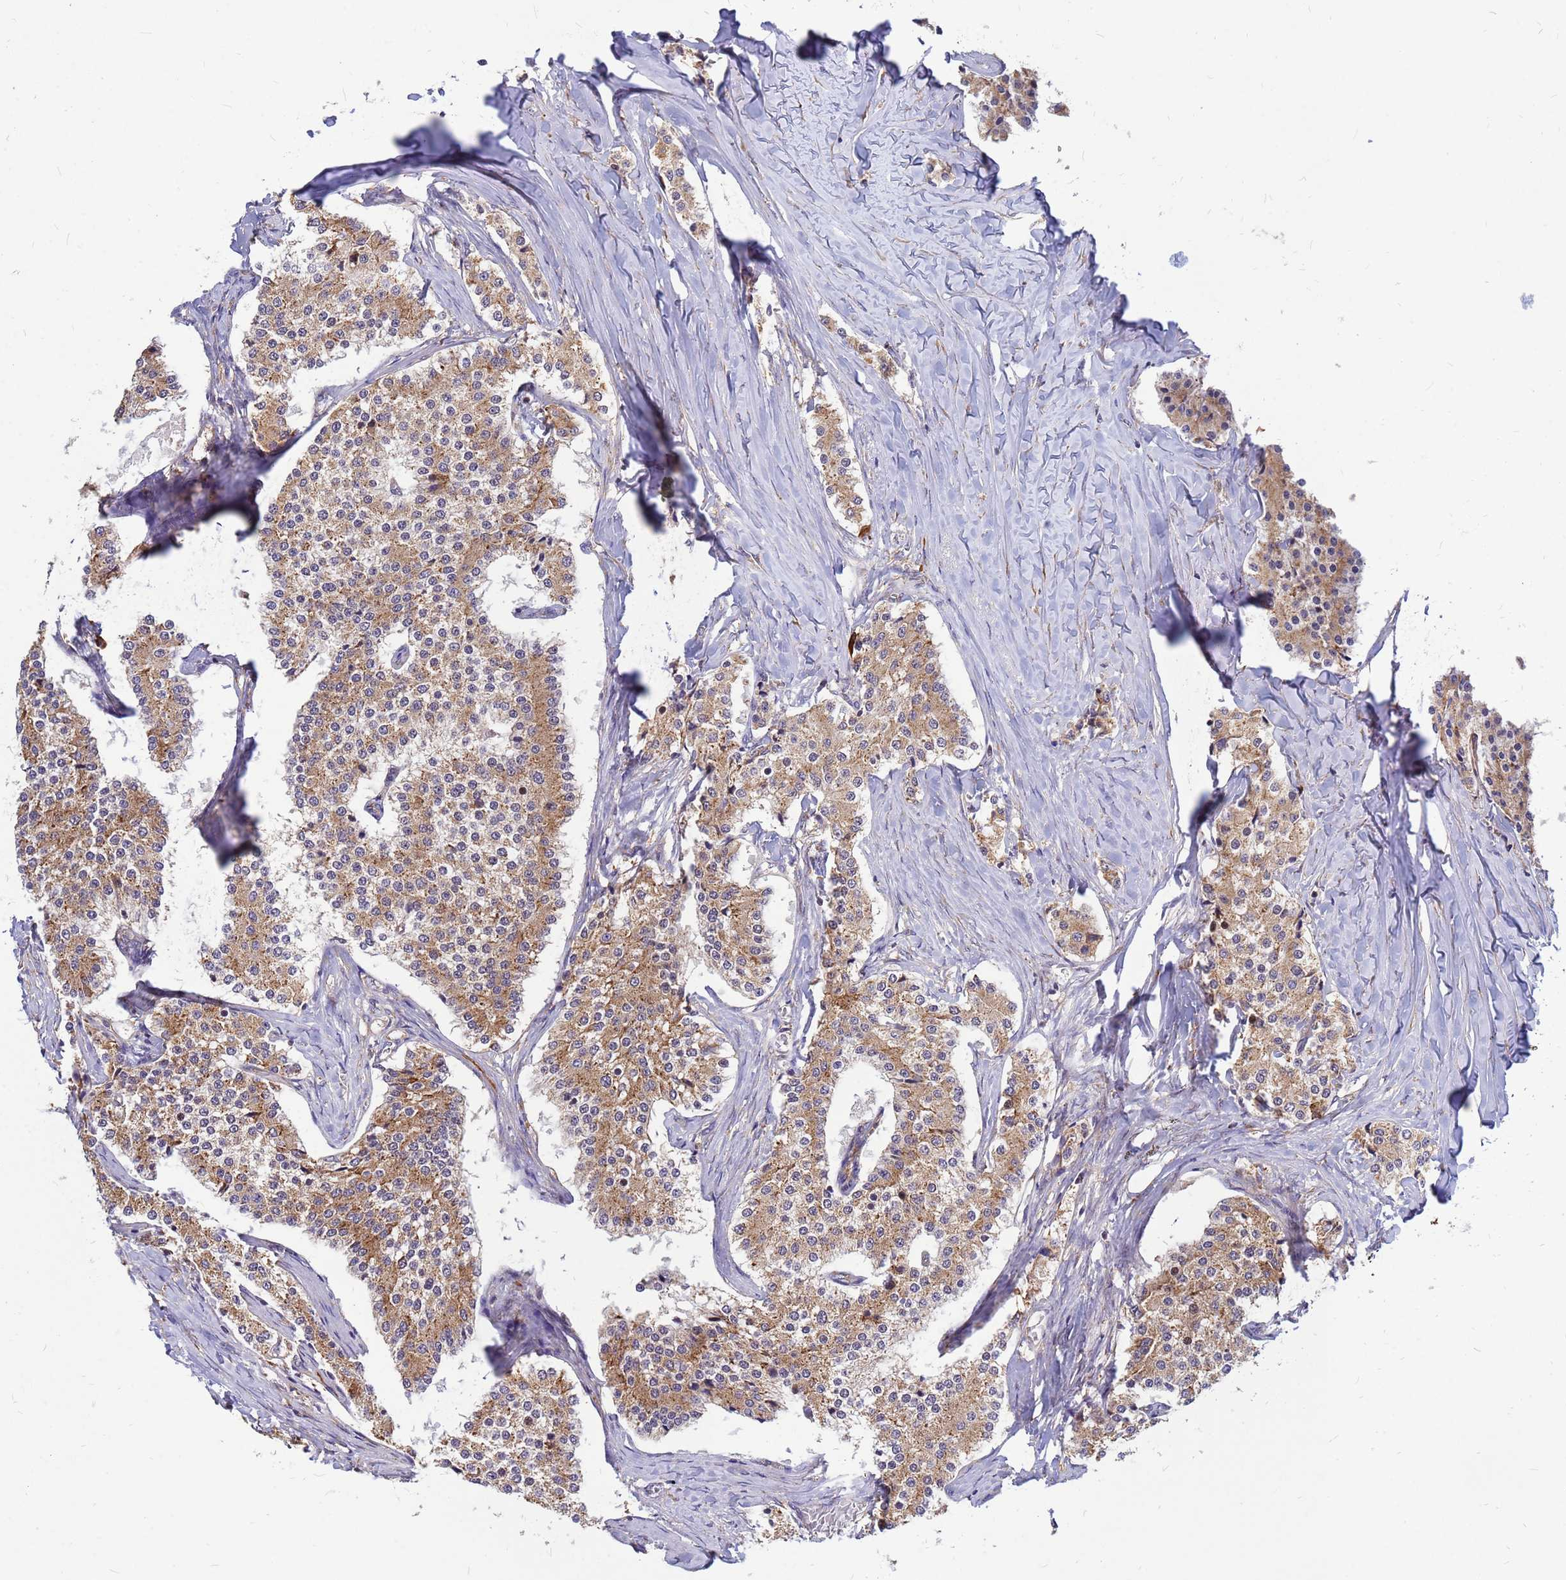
{"staining": {"intensity": "moderate", "quantity": "25%-75%", "location": "cytoplasmic/membranous"}, "tissue": "carcinoid", "cell_type": "Tumor cells", "image_type": "cancer", "snomed": [{"axis": "morphology", "description": "Carcinoid, malignant, NOS"}, {"axis": "topography", "description": "Colon"}], "caption": "The image demonstrates immunohistochemical staining of carcinoid. There is moderate cytoplasmic/membranous positivity is seen in about 25%-75% of tumor cells. (DAB IHC, brown staining for protein, blue staining for nuclei).", "gene": "RPL8", "patient": {"sex": "female", "age": 52}}